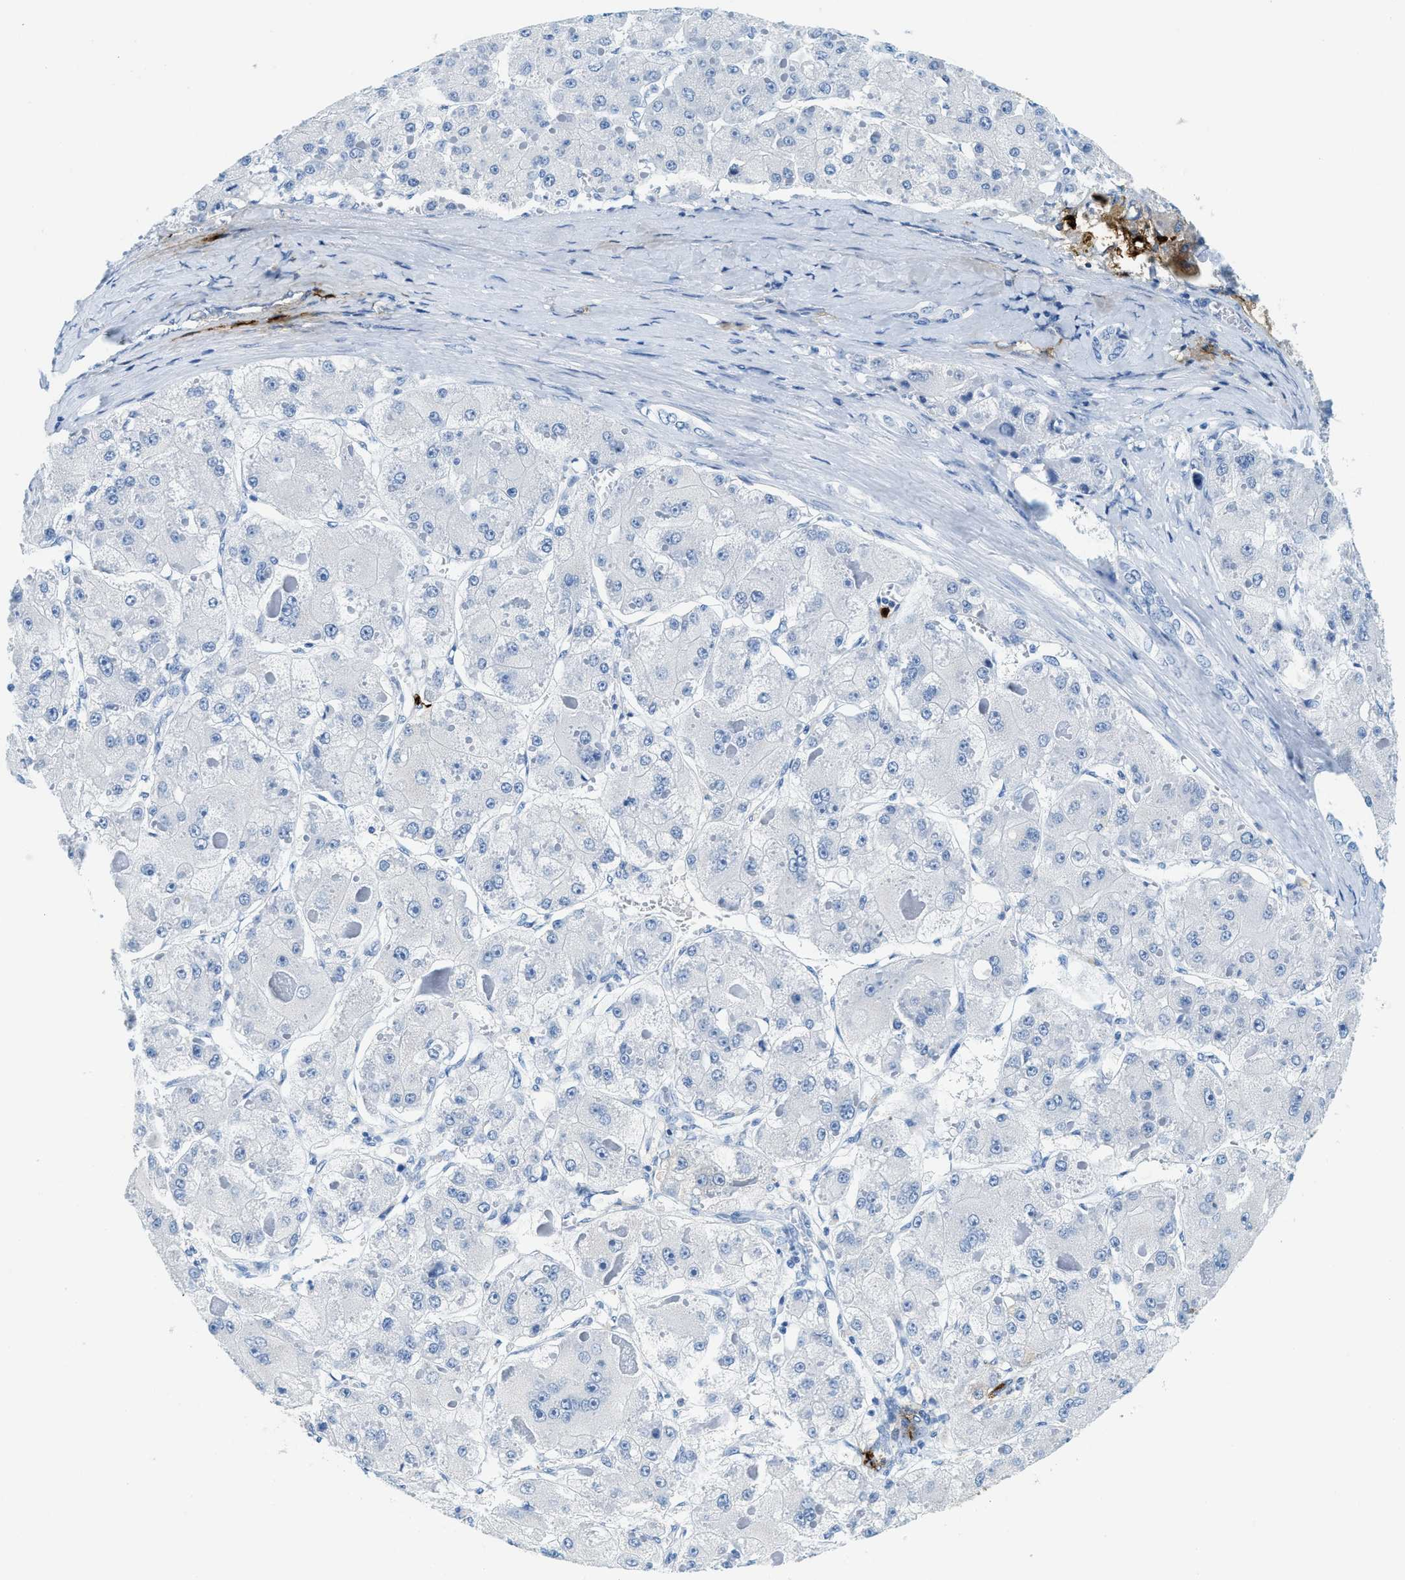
{"staining": {"intensity": "negative", "quantity": "none", "location": "none"}, "tissue": "liver cancer", "cell_type": "Tumor cells", "image_type": "cancer", "snomed": [{"axis": "morphology", "description": "Carcinoma, Hepatocellular, NOS"}, {"axis": "topography", "description": "Liver"}], "caption": "An immunohistochemistry (IHC) histopathology image of liver cancer (hepatocellular carcinoma) is shown. There is no staining in tumor cells of liver cancer (hepatocellular carcinoma).", "gene": "TPSAB1", "patient": {"sex": "female", "age": 73}}